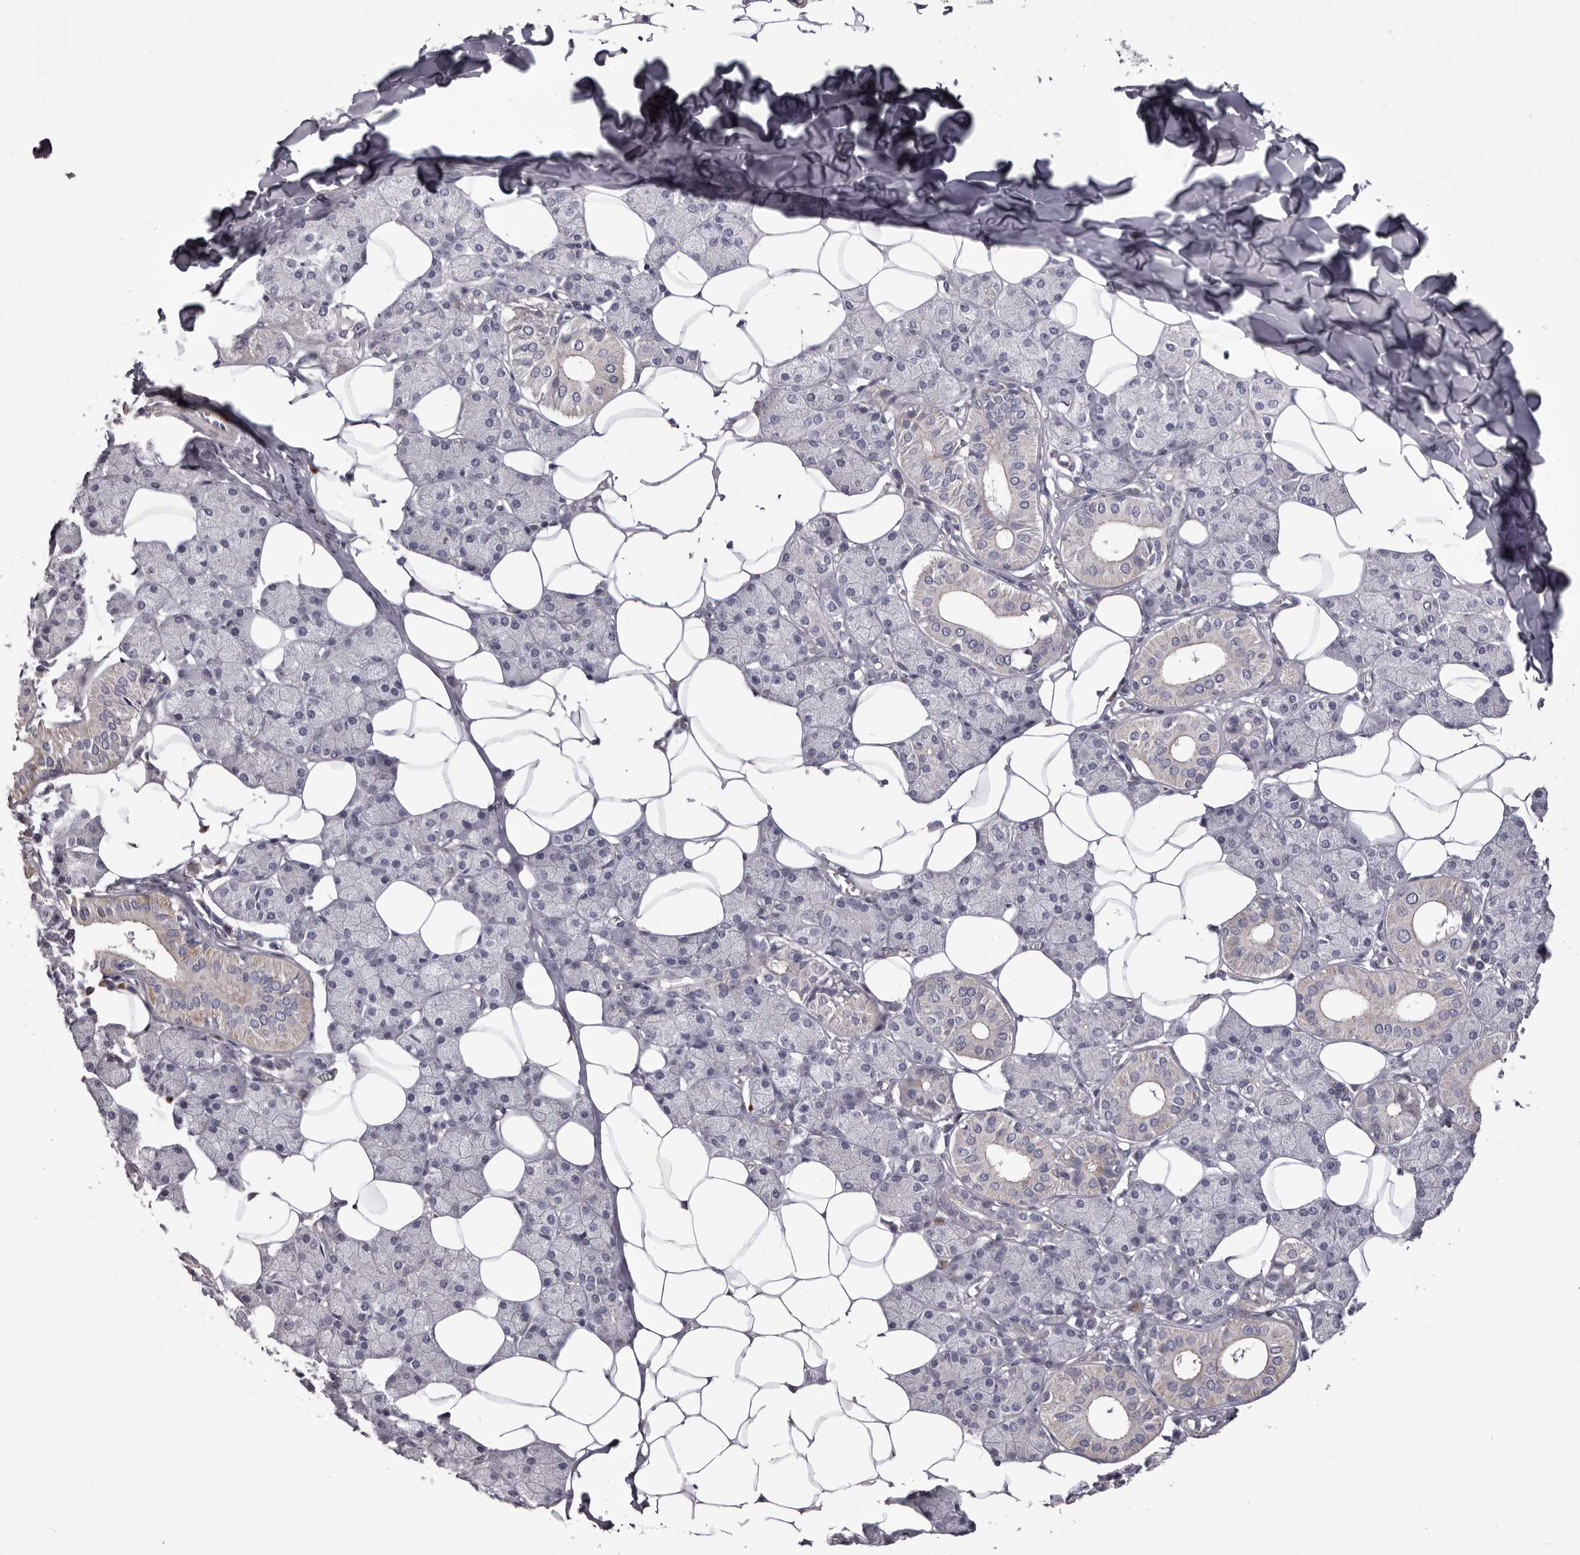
{"staining": {"intensity": "moderate", "quantity": "<25%", "location": "cytoplasmic/membranous"}, "tissue": "salivary gland", "cell_type": "Glandular cells", "image_type": "normal", "snomed": [{"axis": "morphology", "description": "Normal tissue, NOS"}, {"axis": "topography", "description": "Salivary gland"}], "caption": "This micrograph shows IHC staining of benign human salivary gland, with low moderate cytoplasmic/membranous staining in about <25% of glandular cells.", "gene": "PEG10", "patient": {"sex": "female", "age": 33}}